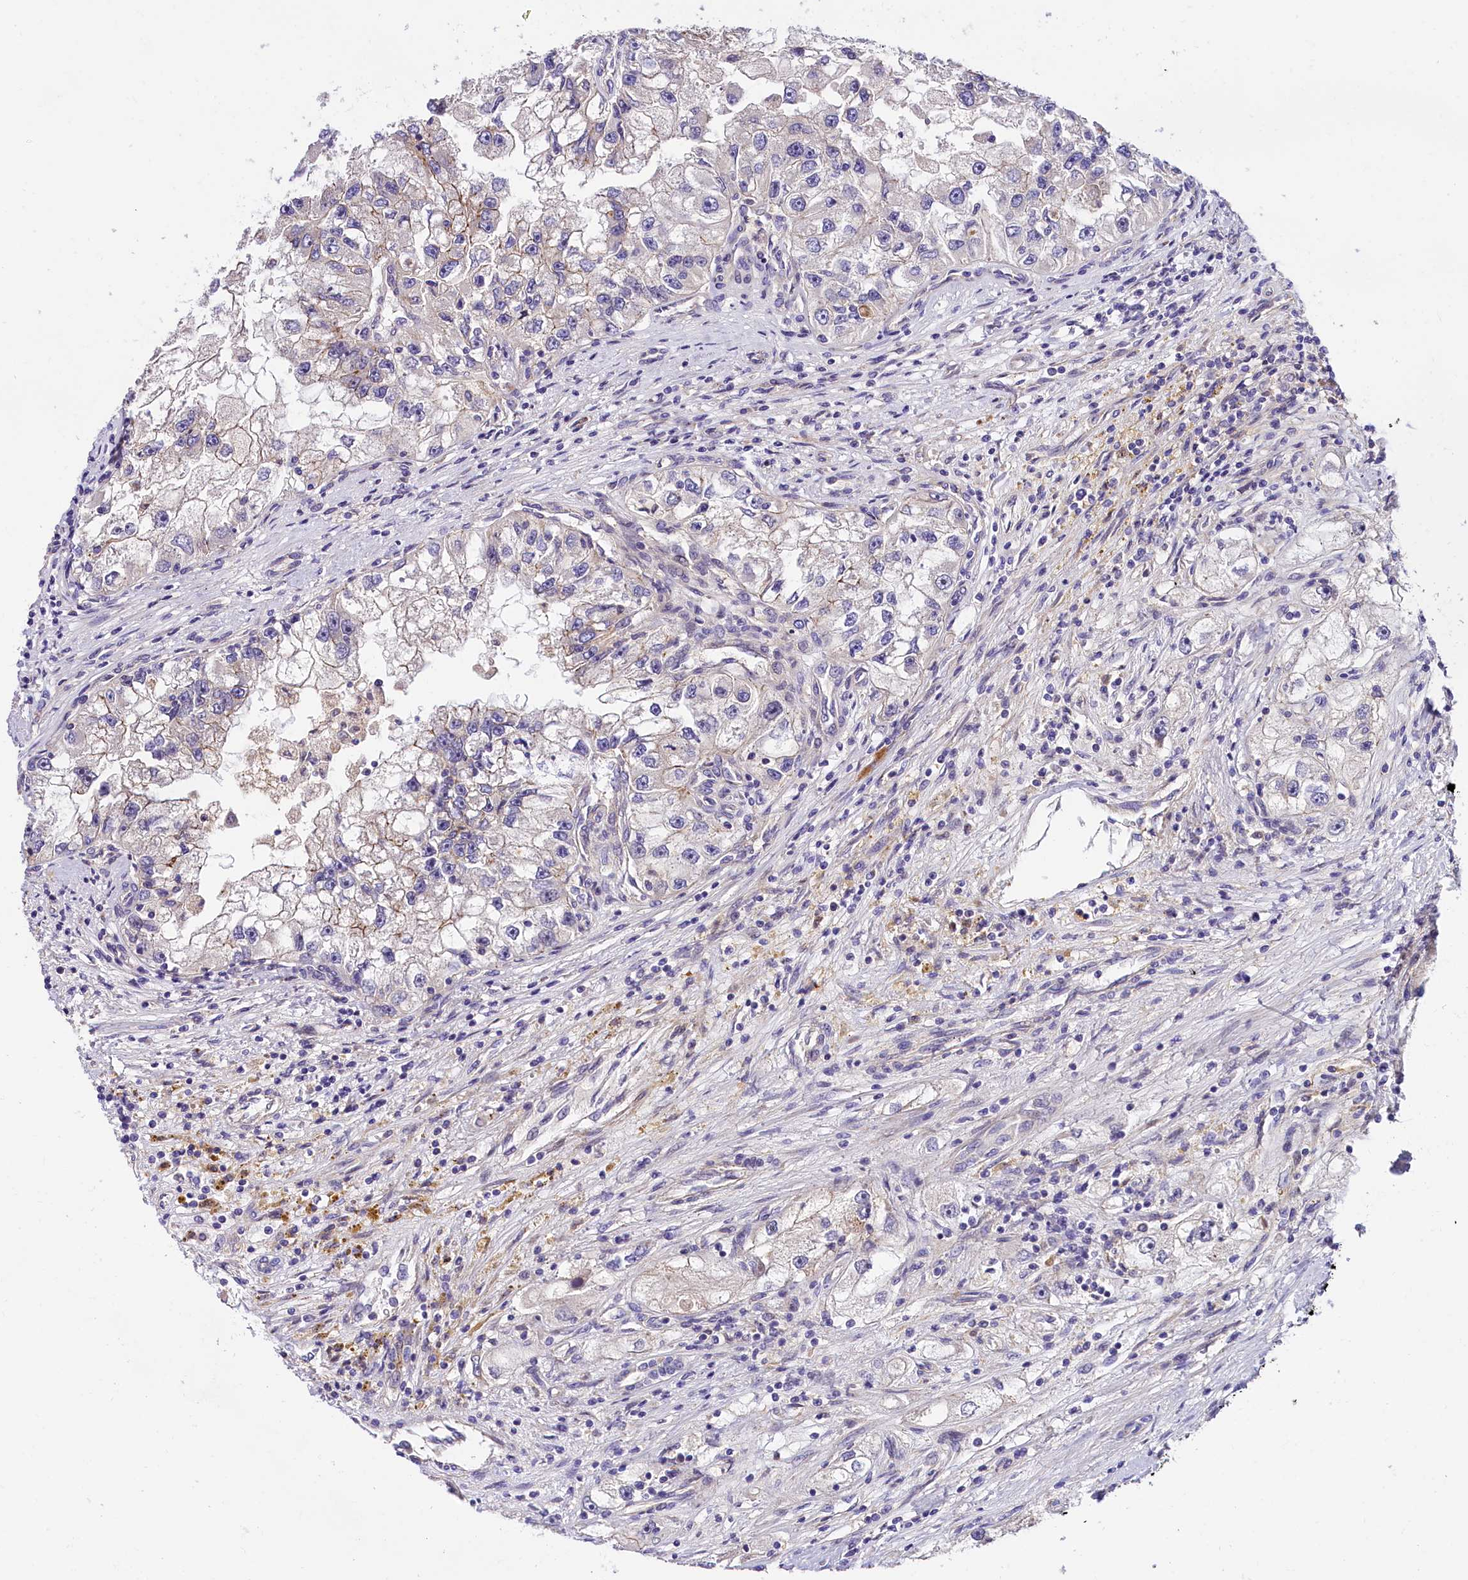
{"staining": {"intensity": "negative", "quantity": "none", "location": "none"}, "tissue": "renal cancer", "cell_type": "Tumor cells", "image_type": "cancer", "snomed": [{"axis": "morphology", "description": "Adenocarcinoma, NOS"}, {"axis": "topography", "description": "Kidney"}], "caption": "A high-resolution histopathology image shows immunohistochemistry (IHC) staining of adenocarcinoma (renal), which displays no significant positivity in tumor cells. (Brightfield microscopy of DAB immunohistochemistry at high magnification).", "gene": "ARMC6", "patient": {"sex": "male", "age": 63}}